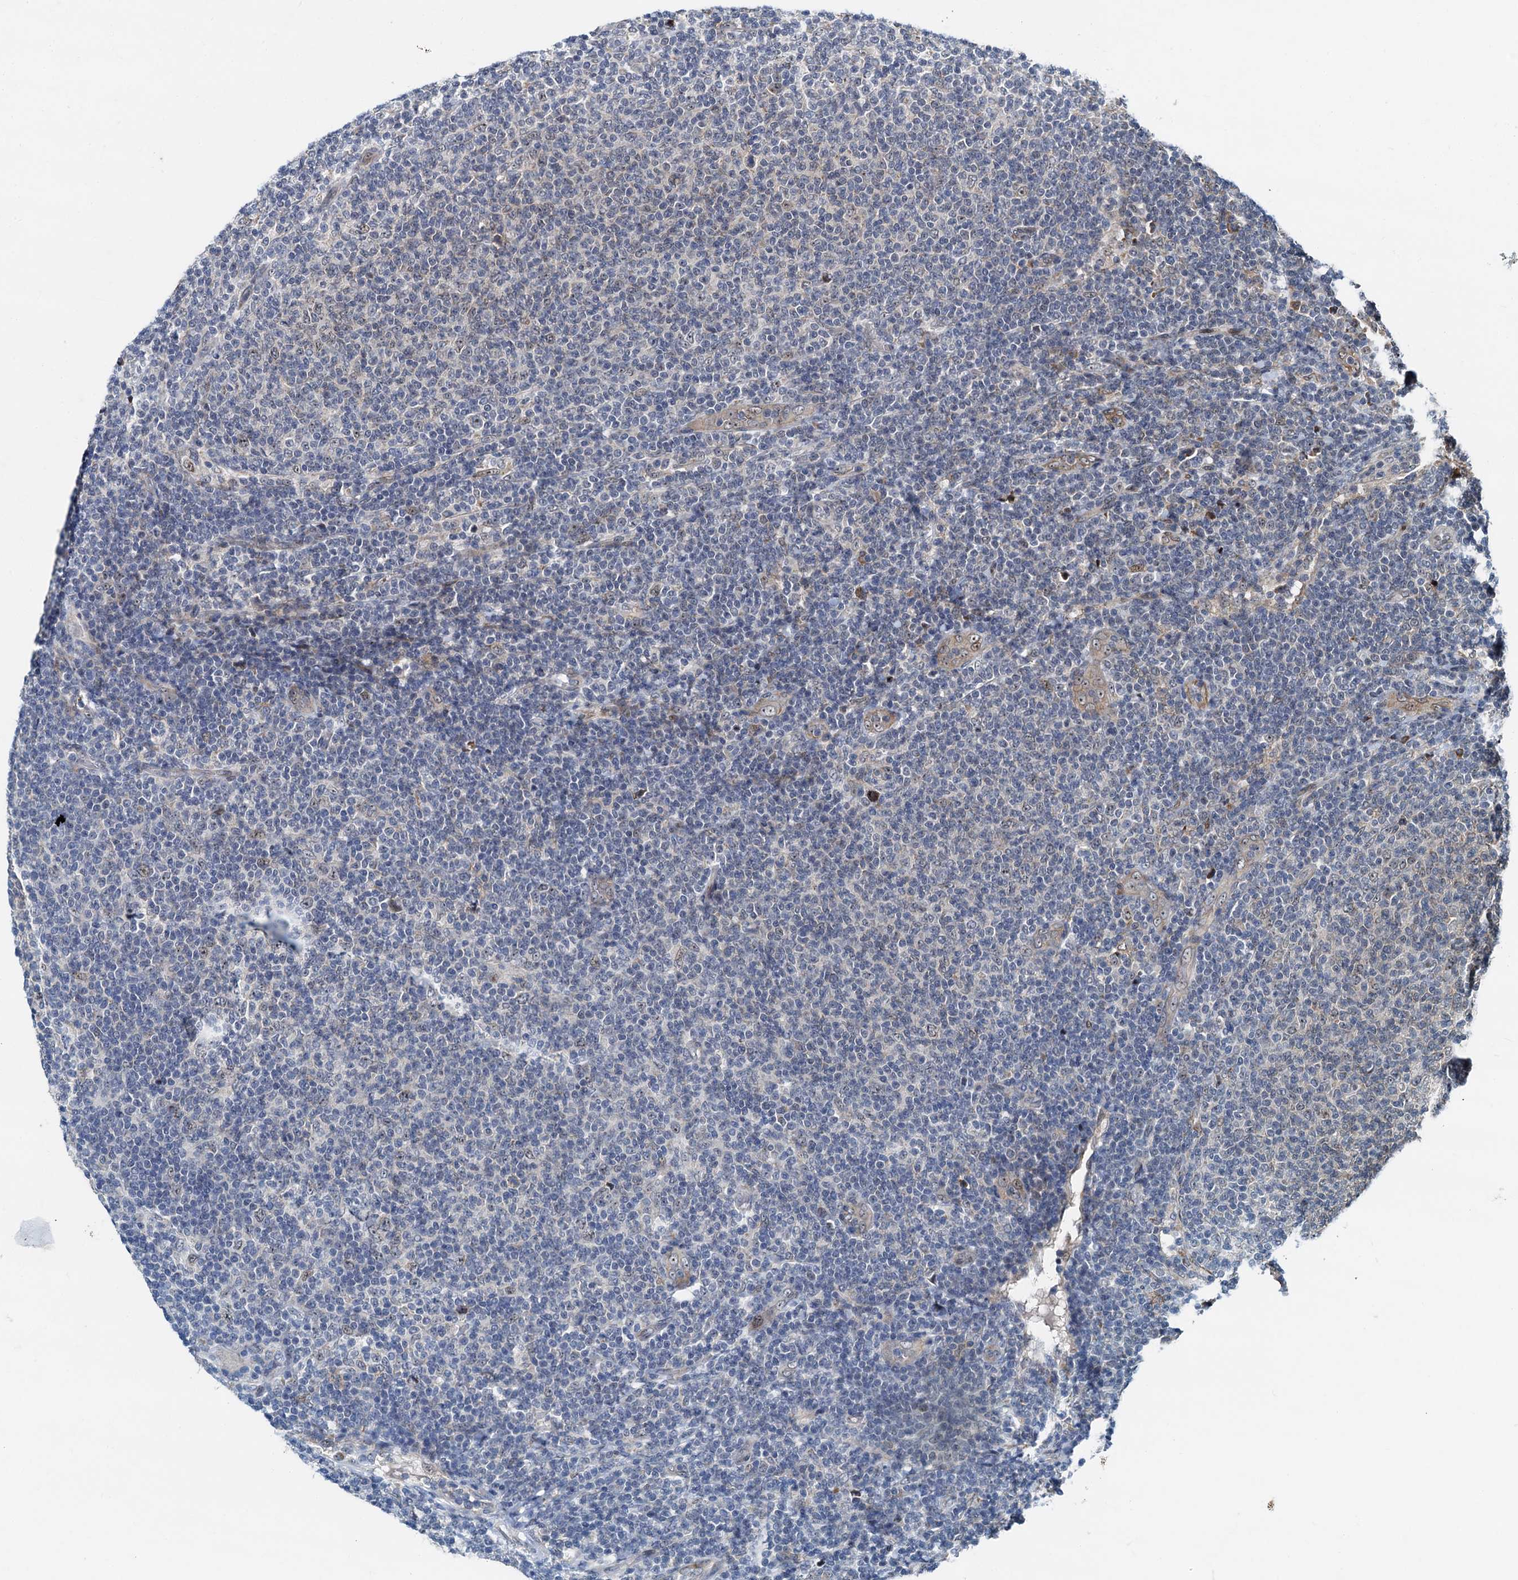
{"staining": {"intensity": "negative", "quantity": "none", "location": "none"}, "tissue": "lymphoma", "cell_type": "Tumor cells", "image_type": "cancer", "snomed": [{"axis": "morphology", "description": "Malignant lymphoma, non-Hodgkin's type, Low grade"}, {"axis": "topography", "description": "Lymph node"}], "caption": "A micrograph of low-grade malignant lymphoma, non-Hodgkin's type stained for a protein exhibits no brown staining in tumor cells. (DAB immunohistochemistry (IHC) with hematoxylin counter stain).", "gene": "DNAJC21", "patient": {"sex": "male", "age": 66}}